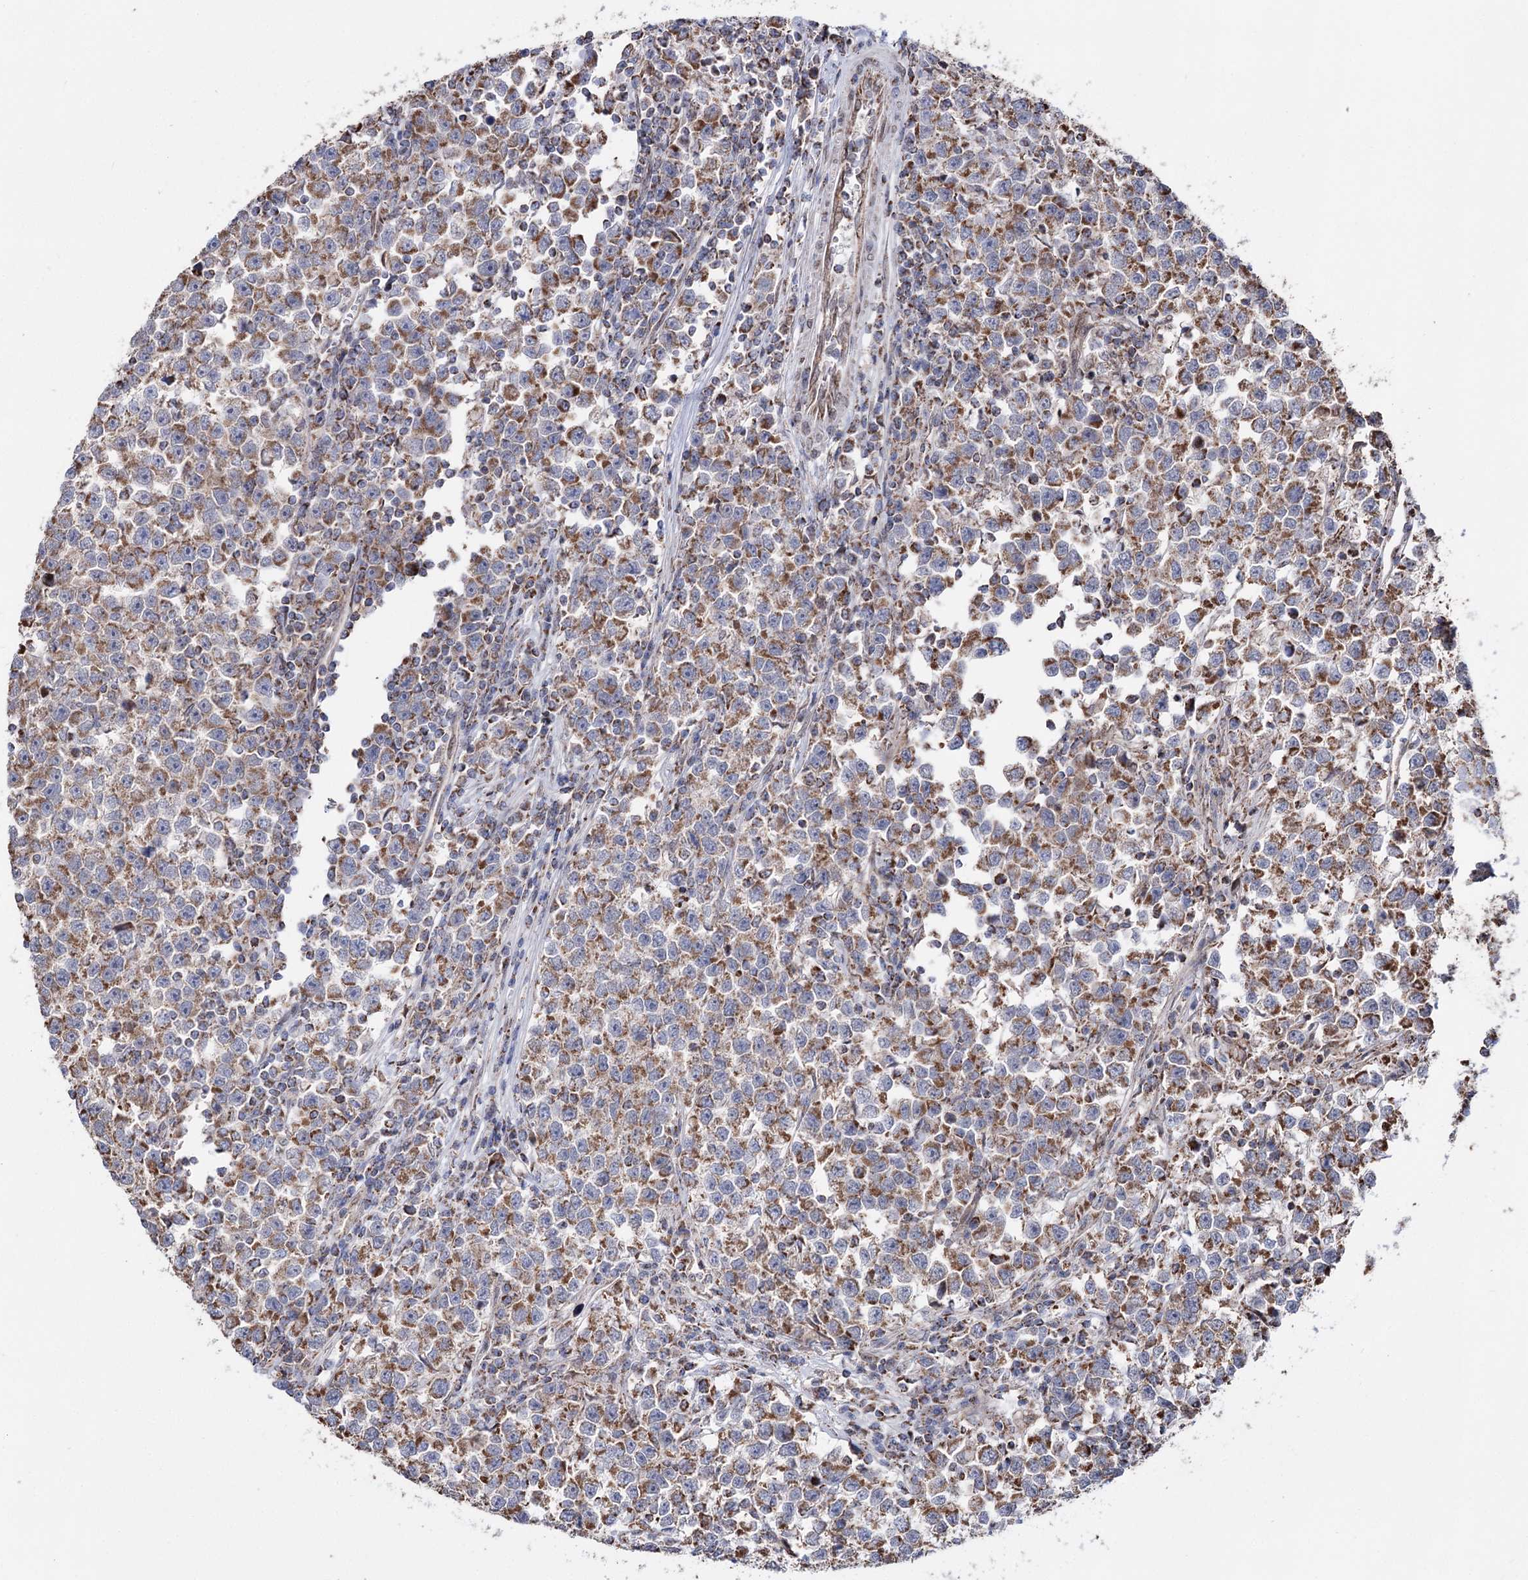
{"staining": {"intensity": "moderate", "quantity": ">75%", "location": "cytoplasmic/membranous"}, "tissue": "testis cancer", "cell_type": "Tumor cells", "image_type": "cancer", "snomed": [{"axis": "morphology", "description": "Normal tissue, NOS"}, {"axis": "morphology", "description": "Seminoma, NOS"}, {"axis": "topography", "description": "Testis"}], "caption": "Testis seminoma tissue reveals moderate cytoplasmic/membranous staining in approximately >75% of tumor cells, visualized by immunohistochemistry.", "gene": "CREB3L4", "patient": {"sex": "male", "age": 43}}